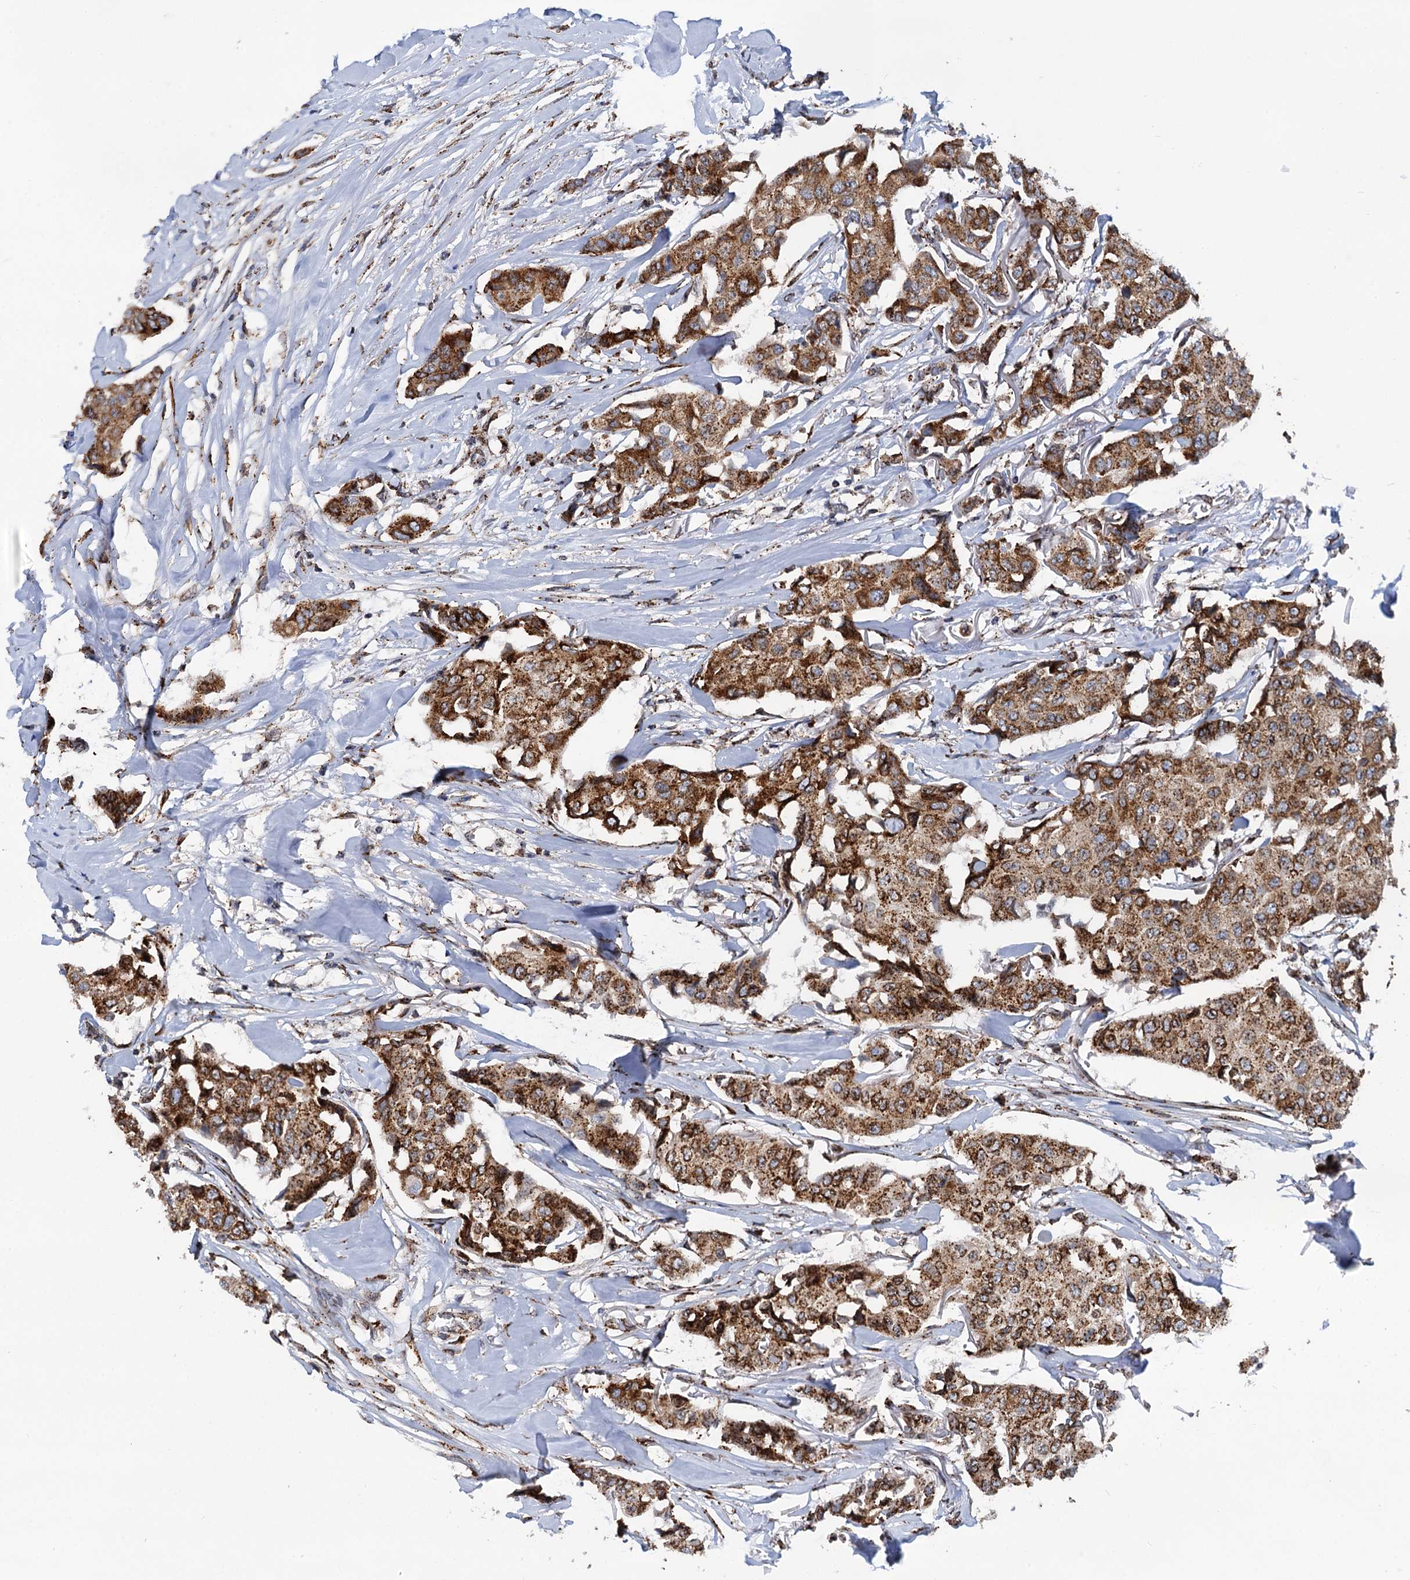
{"staining": {"intensity": "strong", "quantity": ">75%", "location": "cytoplasmic/membranous"}, "tissue": "breast cancer", "cell_type": "Tumor cells", "image_type": "cancer", "snomed": [{"axis": "morphology", "description": "Duct carcinoma"}, {"axis": "topography", "description": "Breast"}], "caption": "DAB (3,3'-diaminobenzidine) immunohistochemical staining of human invasive ductal carcinoma (breast) exhibits strong cytoplasmic/membranous protein staining in about >75% of tumor cells.", "gene": "SUPT20H", "patient": {"sex": "female", "age": 80}}